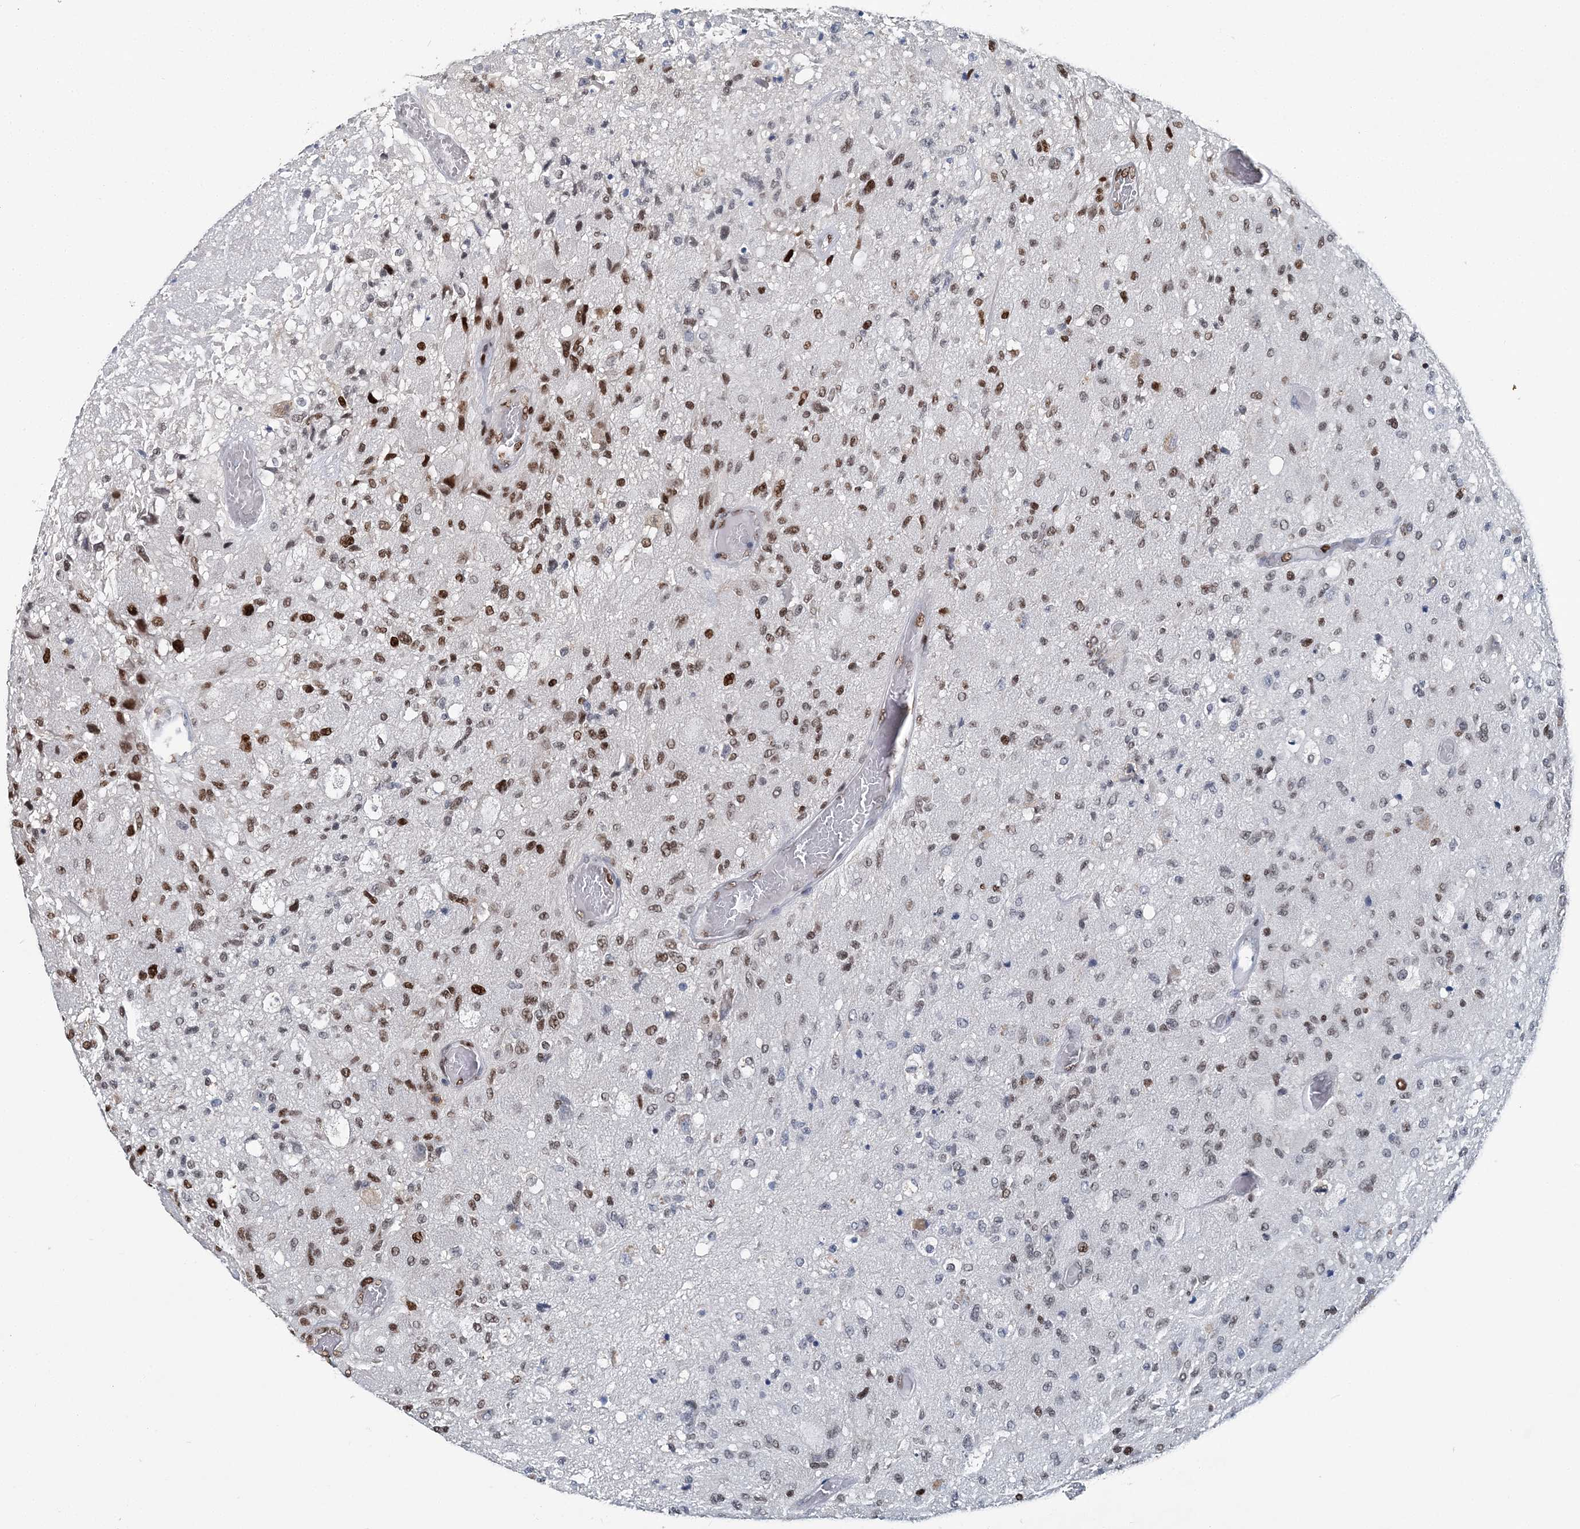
{"staining": {"intensity": "strong", "quantity": "25%-75%", "location": "nuclear"}, "tissue": "glioma", "cell_type": "Tumor cells", "image_type": "cancer", "snomed": [{"axis": "morphology", "description": "Normal tissue, NOS"}, {"axis": "morphology", "description": "Glioma, malignant, High grade"}, {"axis": "topography", "description": "Cerebral cortex"}], "caption": "A high-resolution photomicrograph shows immunohistochemistry (IHC) staining of glioma, which demonstrates strong nuclear positivity in approximately 25%-75% of tumor cells. The staining was performed using DAB to visualize the protein expression in brown, while the nuclei were stained in blue with hematoxylin (Magnification: 20x).", "gene": "HAT1", "patient": {"sex": "male", "age": 77}}